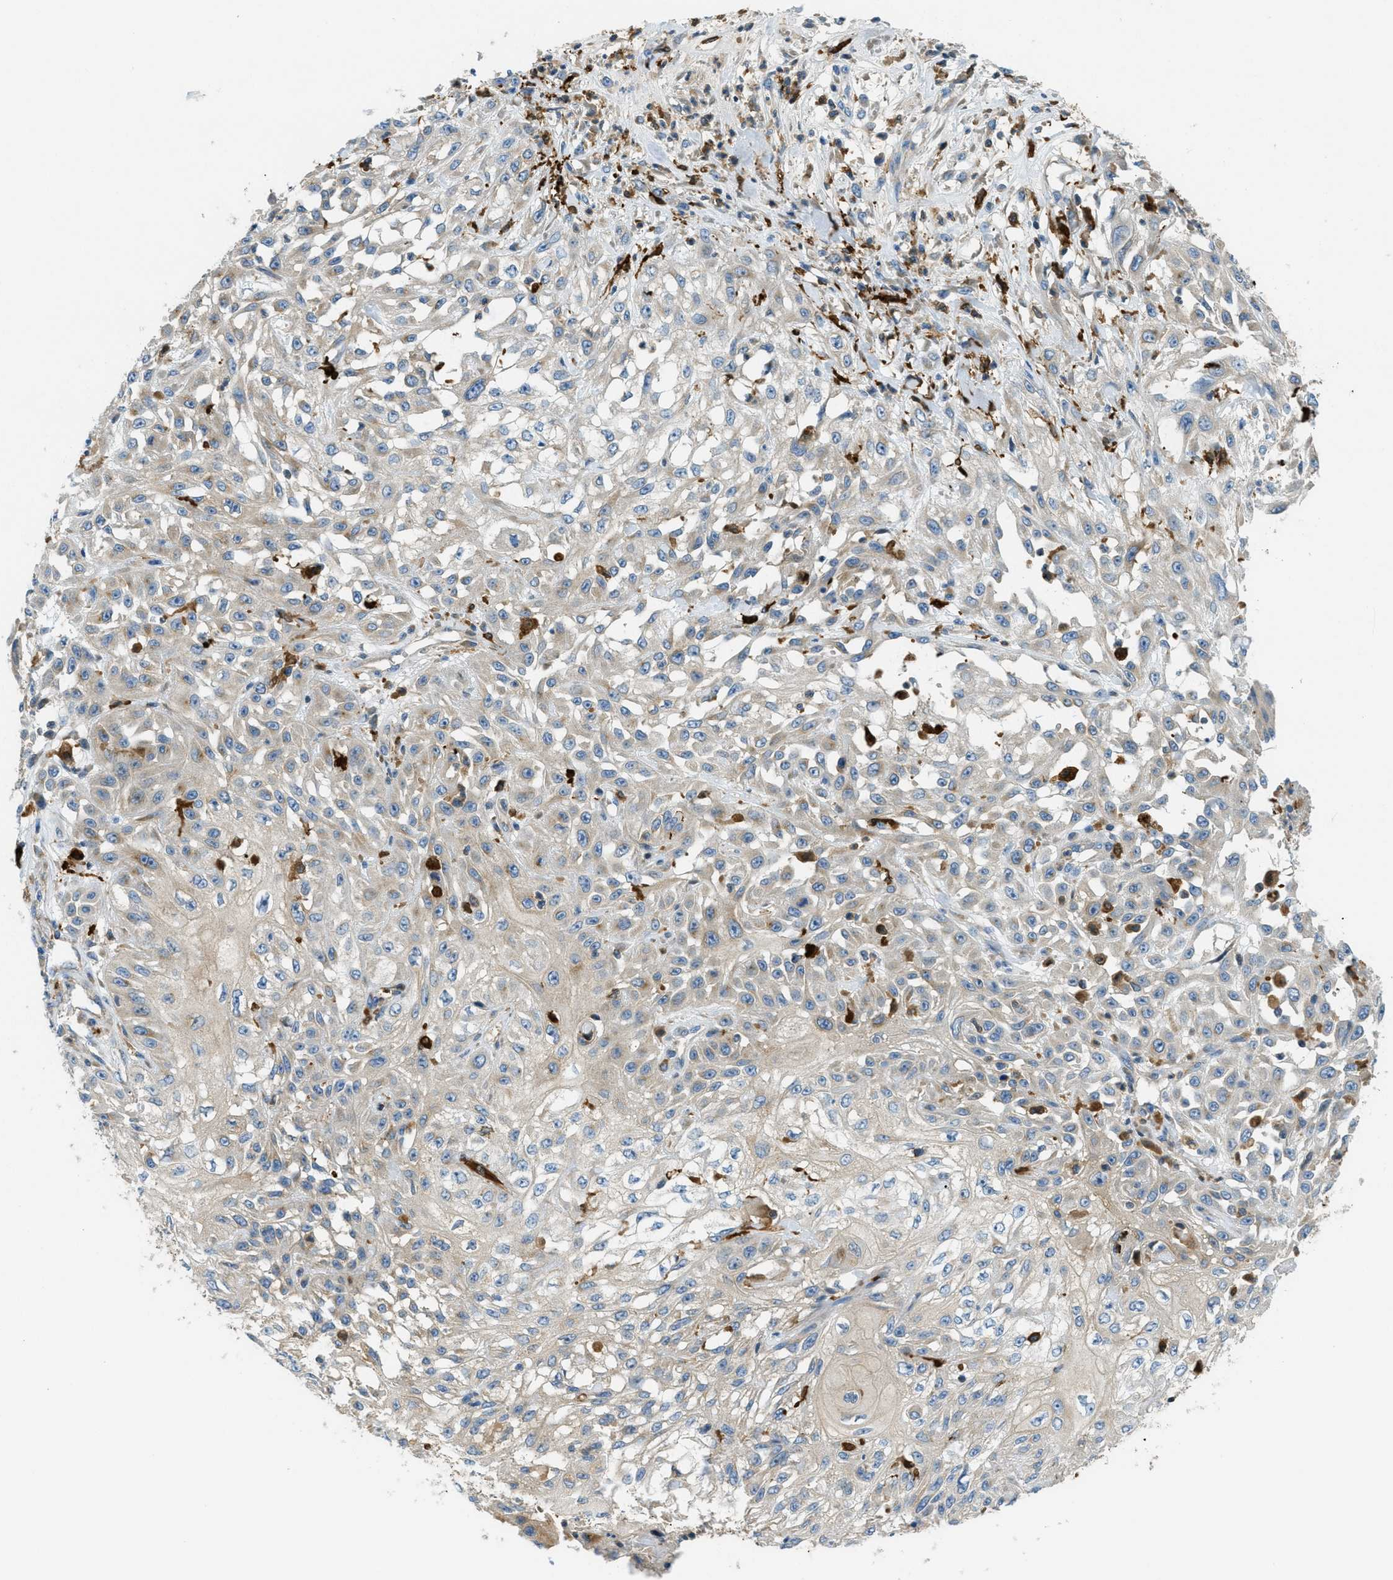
{"staining": {"intensity": "weak", "quantity": "<25%", "location": "cytoplasmic/membranous"}, "tissue": "skin cancer", "cell_type": "Tumor cells", "image_type": "cancer", "snomed": [{"axis": "morphology", "description": "Squamous cell carcinoma, NOS"}, {"axis": "morphology", "description": "Squamous cell carcinoma, metastatic, NOS"}, {"axis": "topography", "description": "Skin"}, {"axis": "topography", "description": "Lymph node"}], "caption": "Tumor cells are negative for protein expression in human skin cancer.", "gene": "RFFL", "patient": {"sex": "male", "age": 75}}